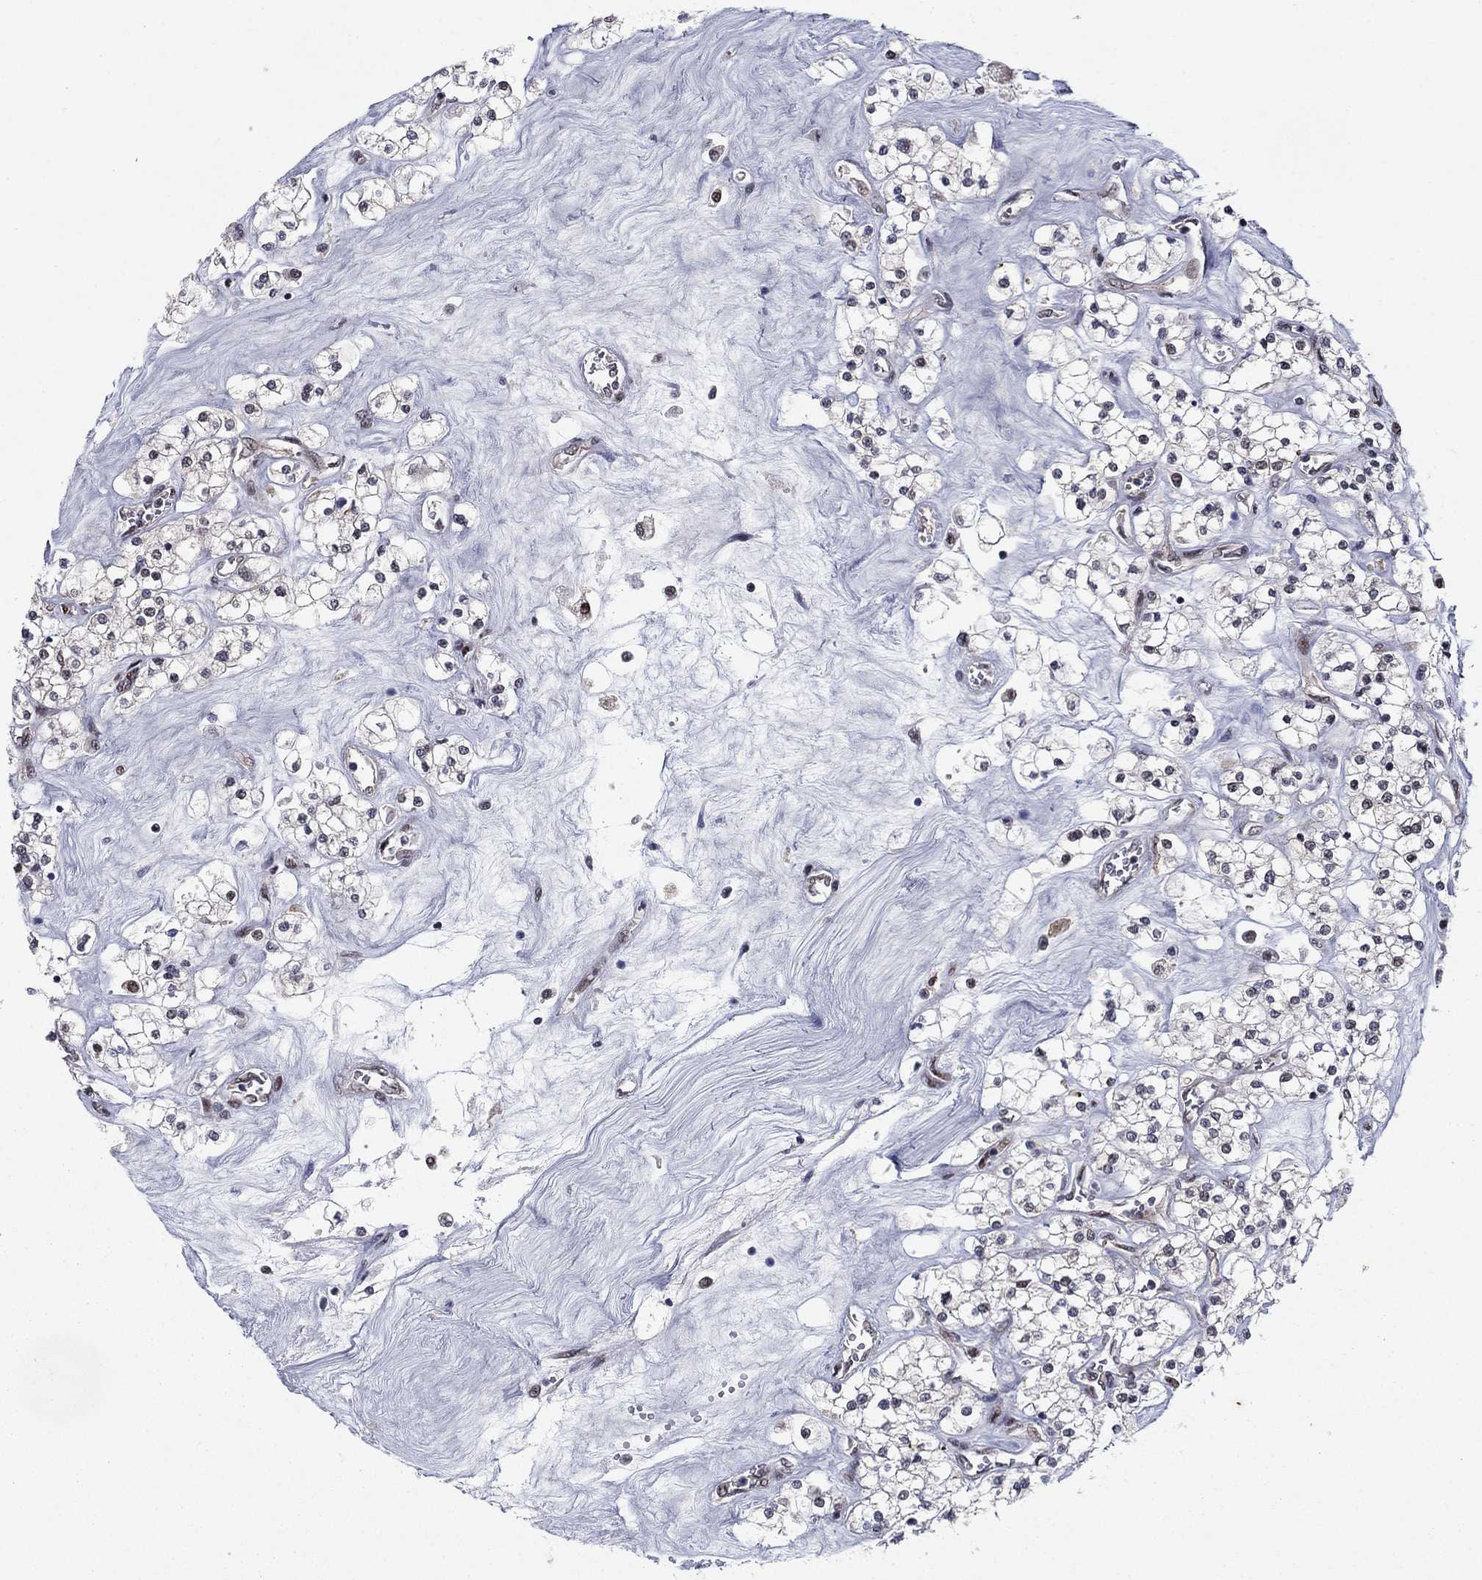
{"staining": {"intensity": "negative", "quantity": "none", "location": "none"}, "tissue": "renal cancer", "cell_type": "Tumor cells", "image_type": "cancer", "snomed": [{"axis": "morphology", "description": "Adenocarcinoma, NOS"}, {"axis": "topography", "description": "Kidney"}], "caption": "Adenocarcinoma (renal) stained for a protein using IHC reveals no staining tumor cells.", "gene": "PSMC1", "patient": {"sex": "male", "age": 80}}